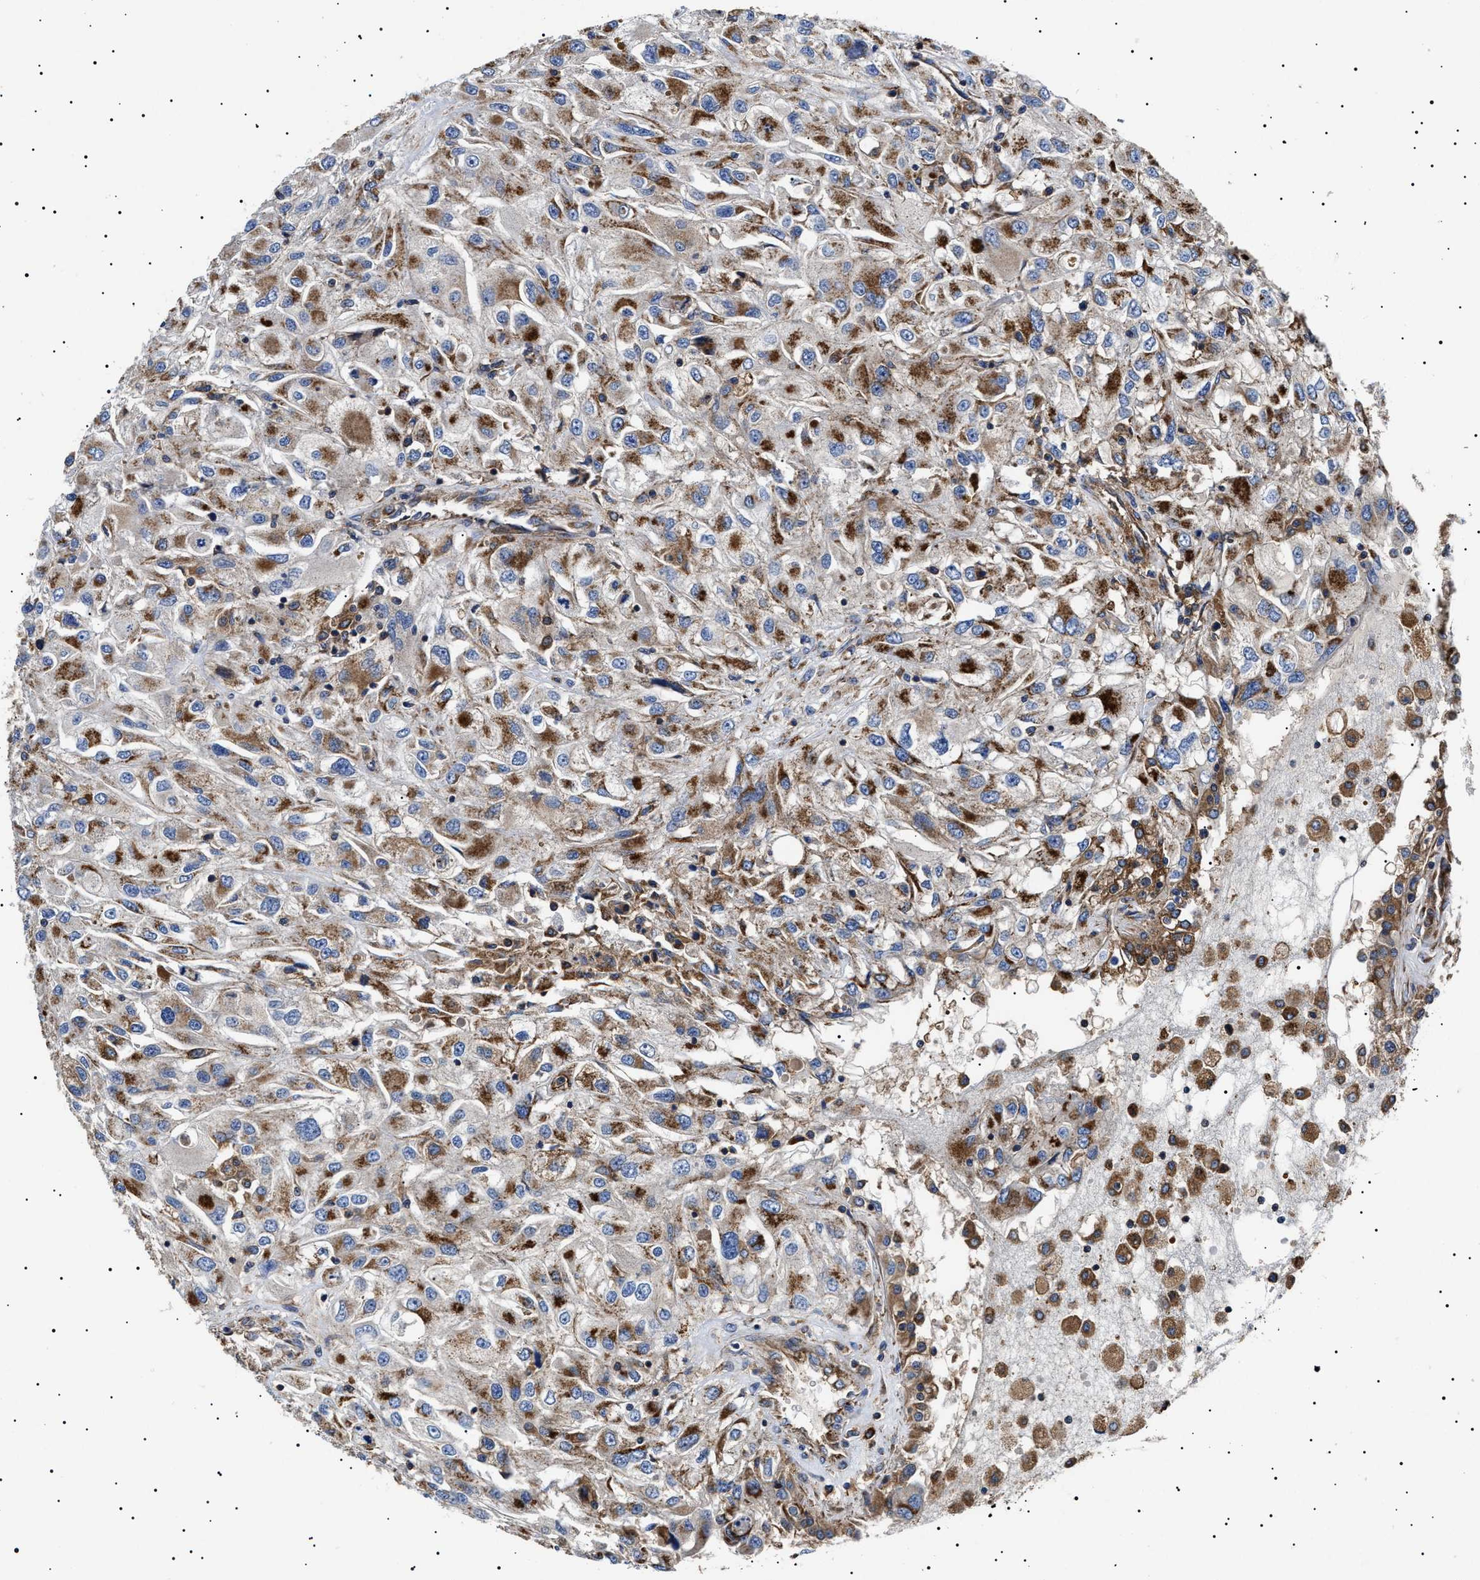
{"staining": {"intensity": "strong", "quantity": ">75%", "location": "cytoplasmic/membranous"}, "tissue": "renal cancer", "cell_type": "Tumor cells", "image_type": "cancer", "snomed": [{"axis": "morphology", "description": "Adenocarcinoma, NOS"}, {"axis": "topography", "description": "Kidney"}], "caption": "Brown immunohistochemical staining in adenocarcinoma (renal) displays strong cytoplasmic/membranous positivity in about >75% of tumor cells. The protein is shown in brown color, while the nuclei are stained blue.", "gene": "TPP2", "patient": {"sex": "female", "age": 52}}